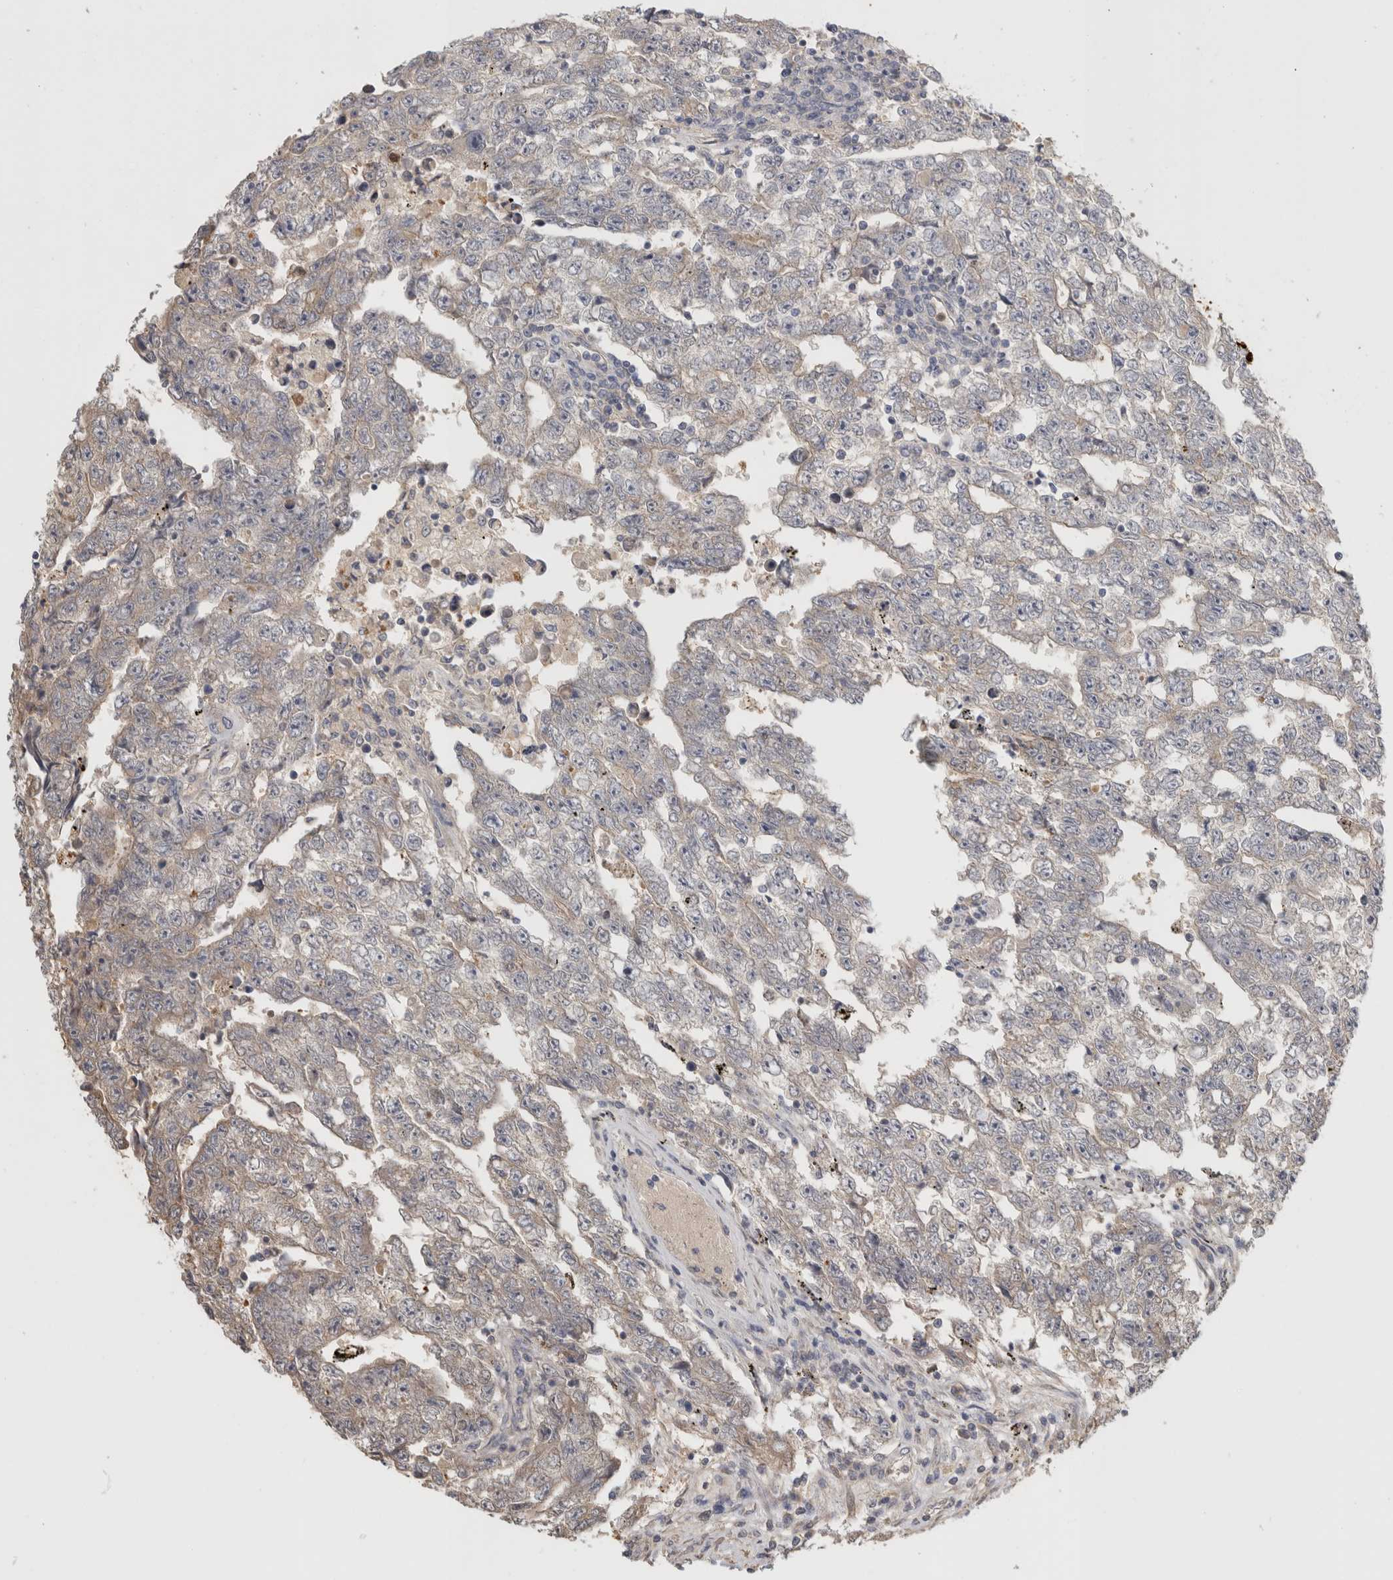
{"staining": {"intensity": "negative", "quantity": "none", "location": "none"}, "tissue": "testis cancer", "cell_type": "Tumor cells", "image_type": "cancer", "snomed": [{"axis": "morphology", "description": "Carcinoma, Embryonal, NOS"}, {"axis": "topography", "description": "Testis"}], "caption": "Immunohistochemistry image of neoplastic tissue: human embryonal carcinoma (testis) stained with DAB demonstrates no significant protein staining in tumor cells.", "gene": "PGM1", "patient": {"sex": "male", "age": 25}}